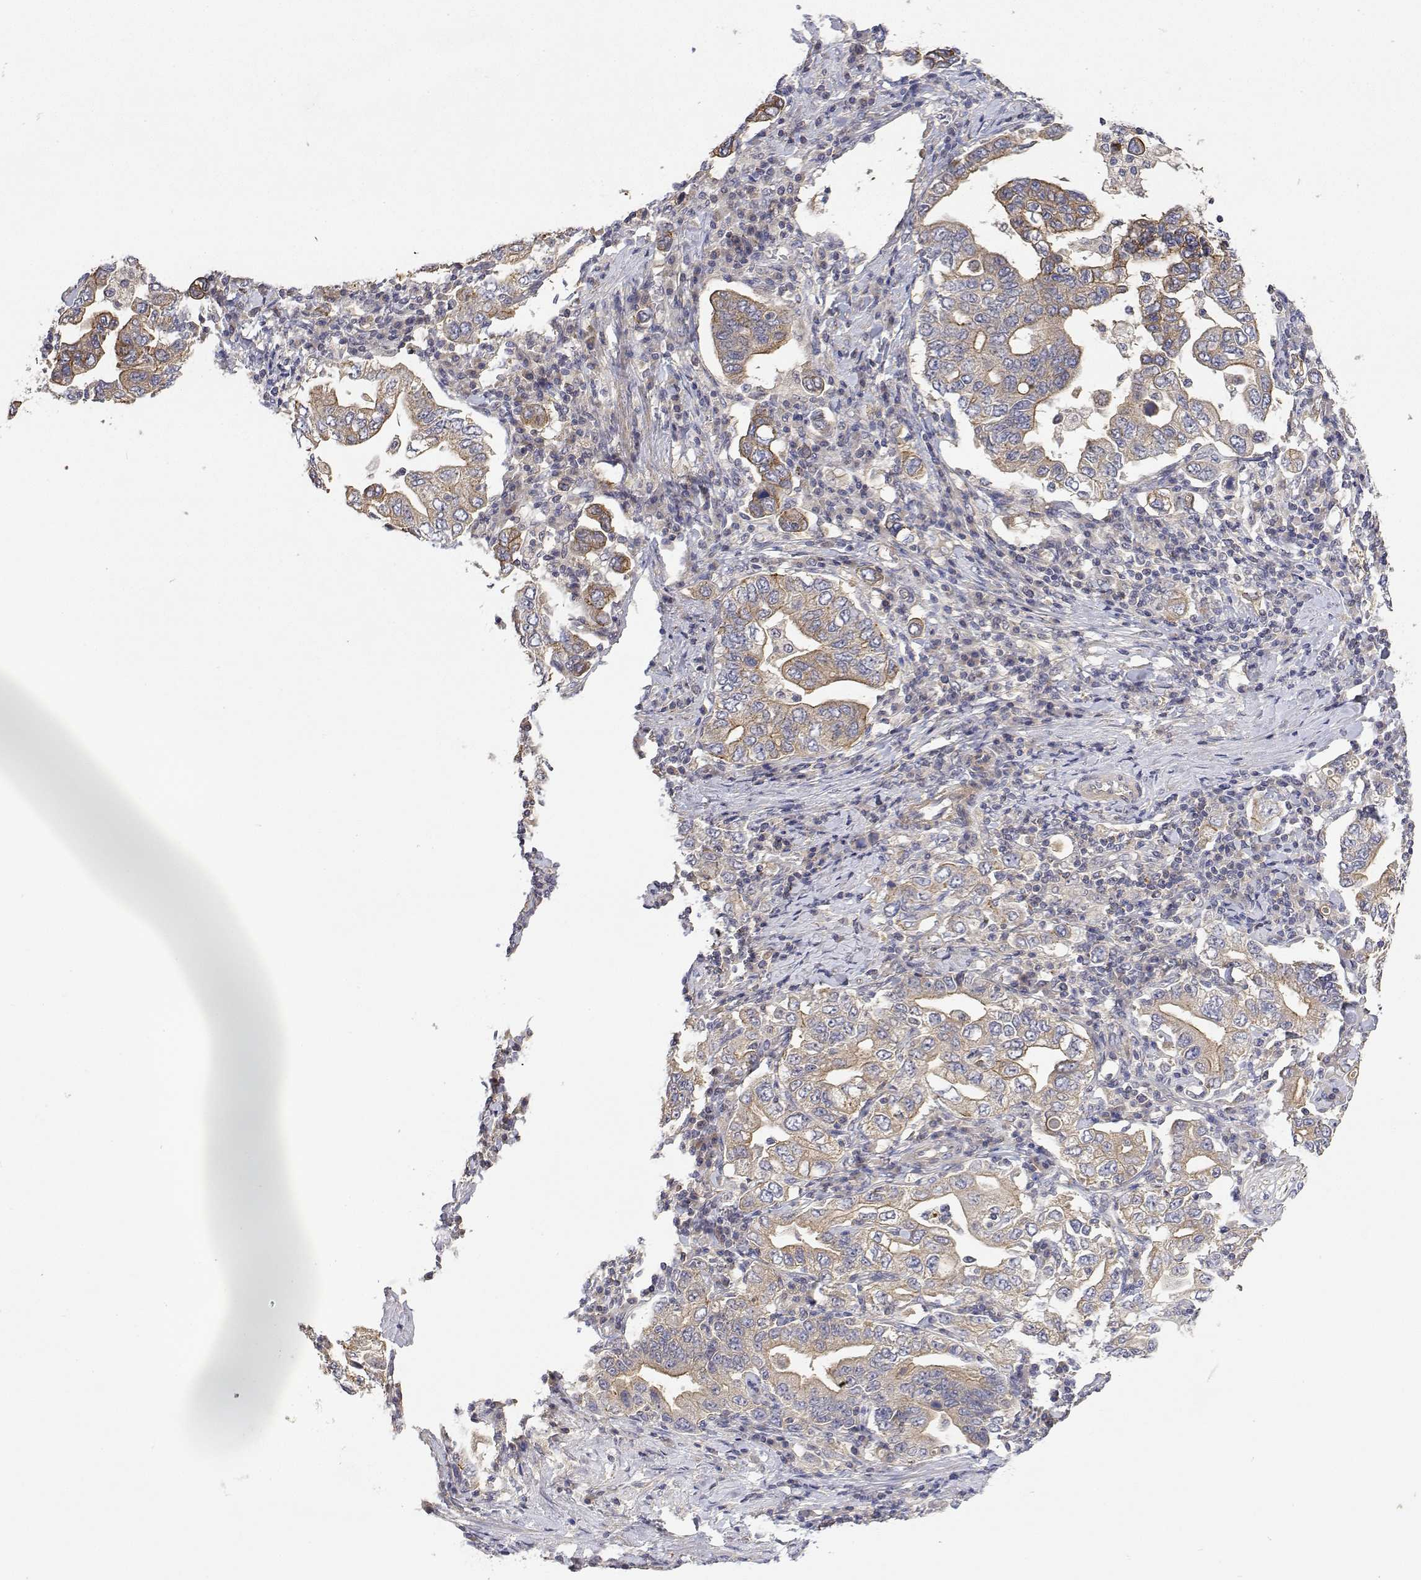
{"staining": {"intensity": "weak", "quantity": "25%-75%", "location": "cytoplasmic/membranous"}, "tissue": "stomach cancer", "cell_type": "Tumor cells", "image_type": "cancer", "snomed": [{"axis": "morphology", "description": "Adenocarcinoma, NOS"}, {"axis": "topography", "description": "Stomach, upper"}, {"axis": "topography", "description": "Stomach"}], "caption": "A photomicrograph of stomach adenocarcinoma stained for a protein shows weak cytoplasmic/membranous brown staining in tumor cells.", "gene": "LONRF3", "patient": {"sex": "male", "age": 62}}